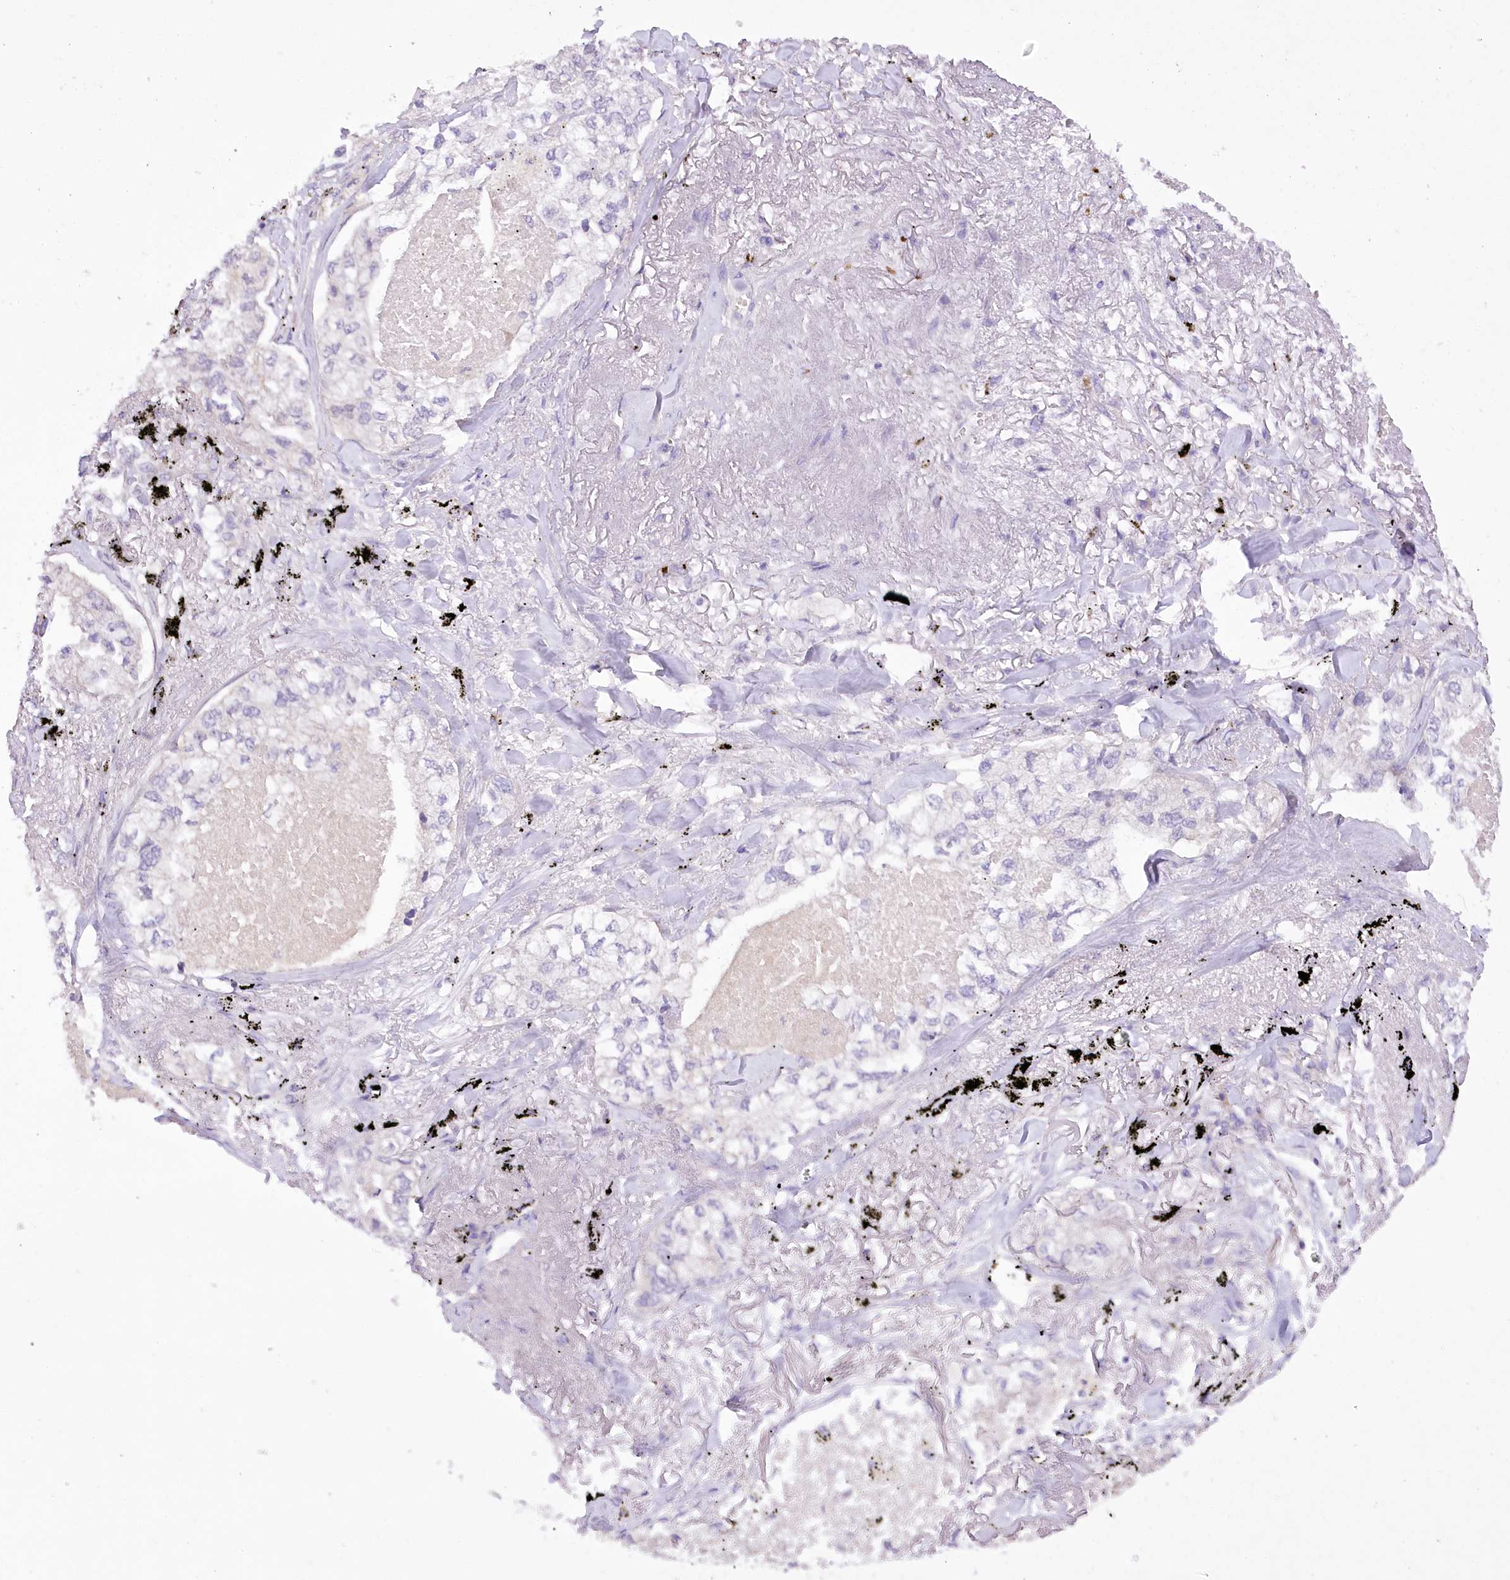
{"staining": {"intensity": "negative", "quantity": "none", "location": "none"}, "tissue": "lung cancer", "cell_type": "Tumor cells", "image_type": "cancer", "snomed": [{"axis": "morphology", "description": "Adenocarcinoma, NOS"}, {"axis": "topography", "description": "Lung"}], "caption": "Immunohistochemical staining of human lung cancer (adenocarcinoma) reveals no significant staining in tumor cells.", "gene": "DCUN1D1", "patient": {"sex": "male", "age": 65}}